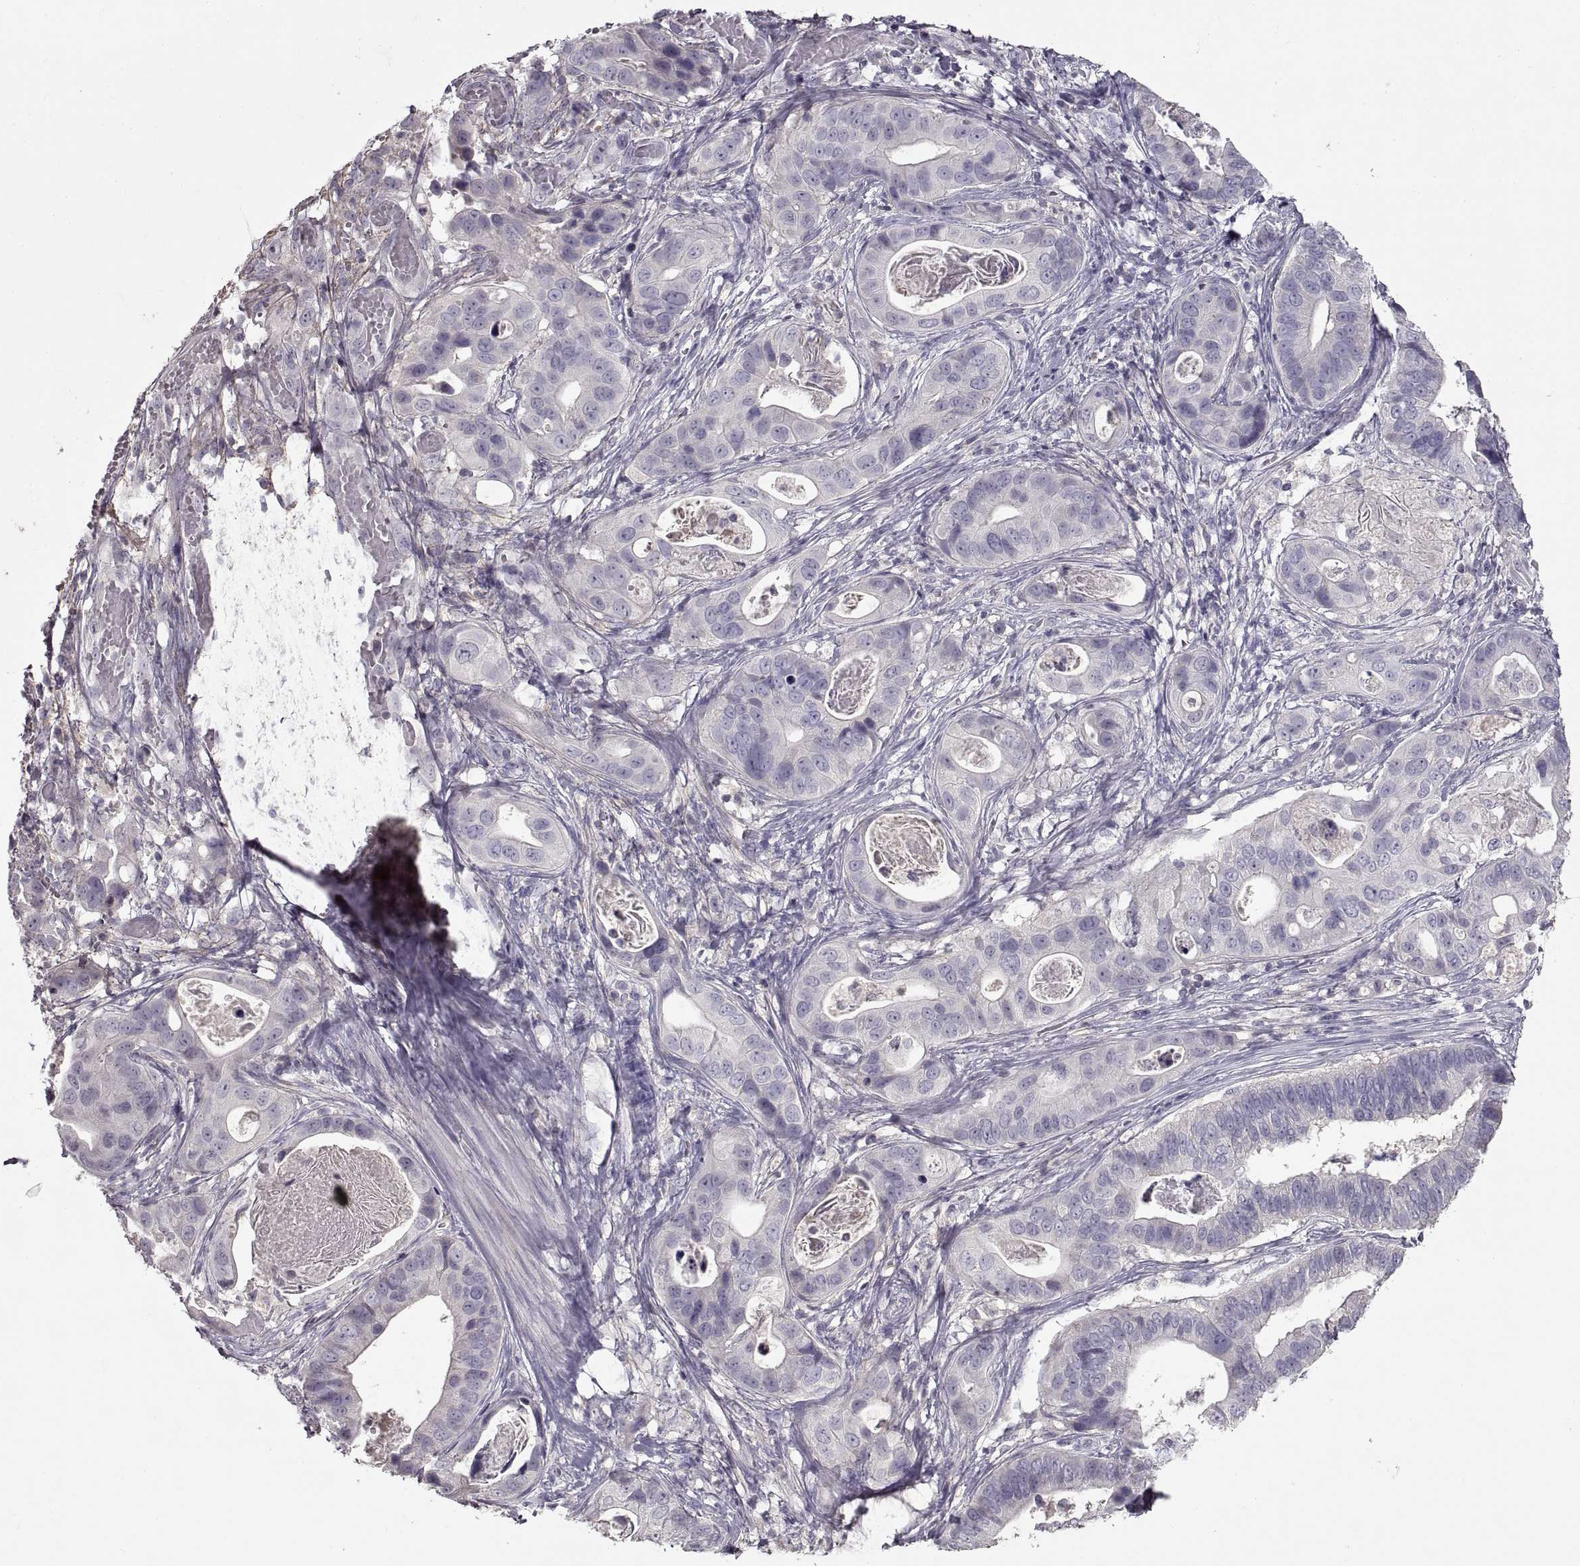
{"staining": {"intensity": "negative", "quantity": "none", "location": "none"}, "tissue": "stomach cancer", "cell_type": "Tumor cells", "image_type": "cancer", "snomed": [{"axis": "morphology", "description": "Adenocarcinoma, NOS"}, {"axis": "topography", "description": "Stomach"}], "caption": "Stomach cancer (adenocarcinoma) was stained to show a protein in brown. There is no significant staining in tumor cells.", "gene": "ADAM11", "patient": {"sex": "male", "age": 84}}